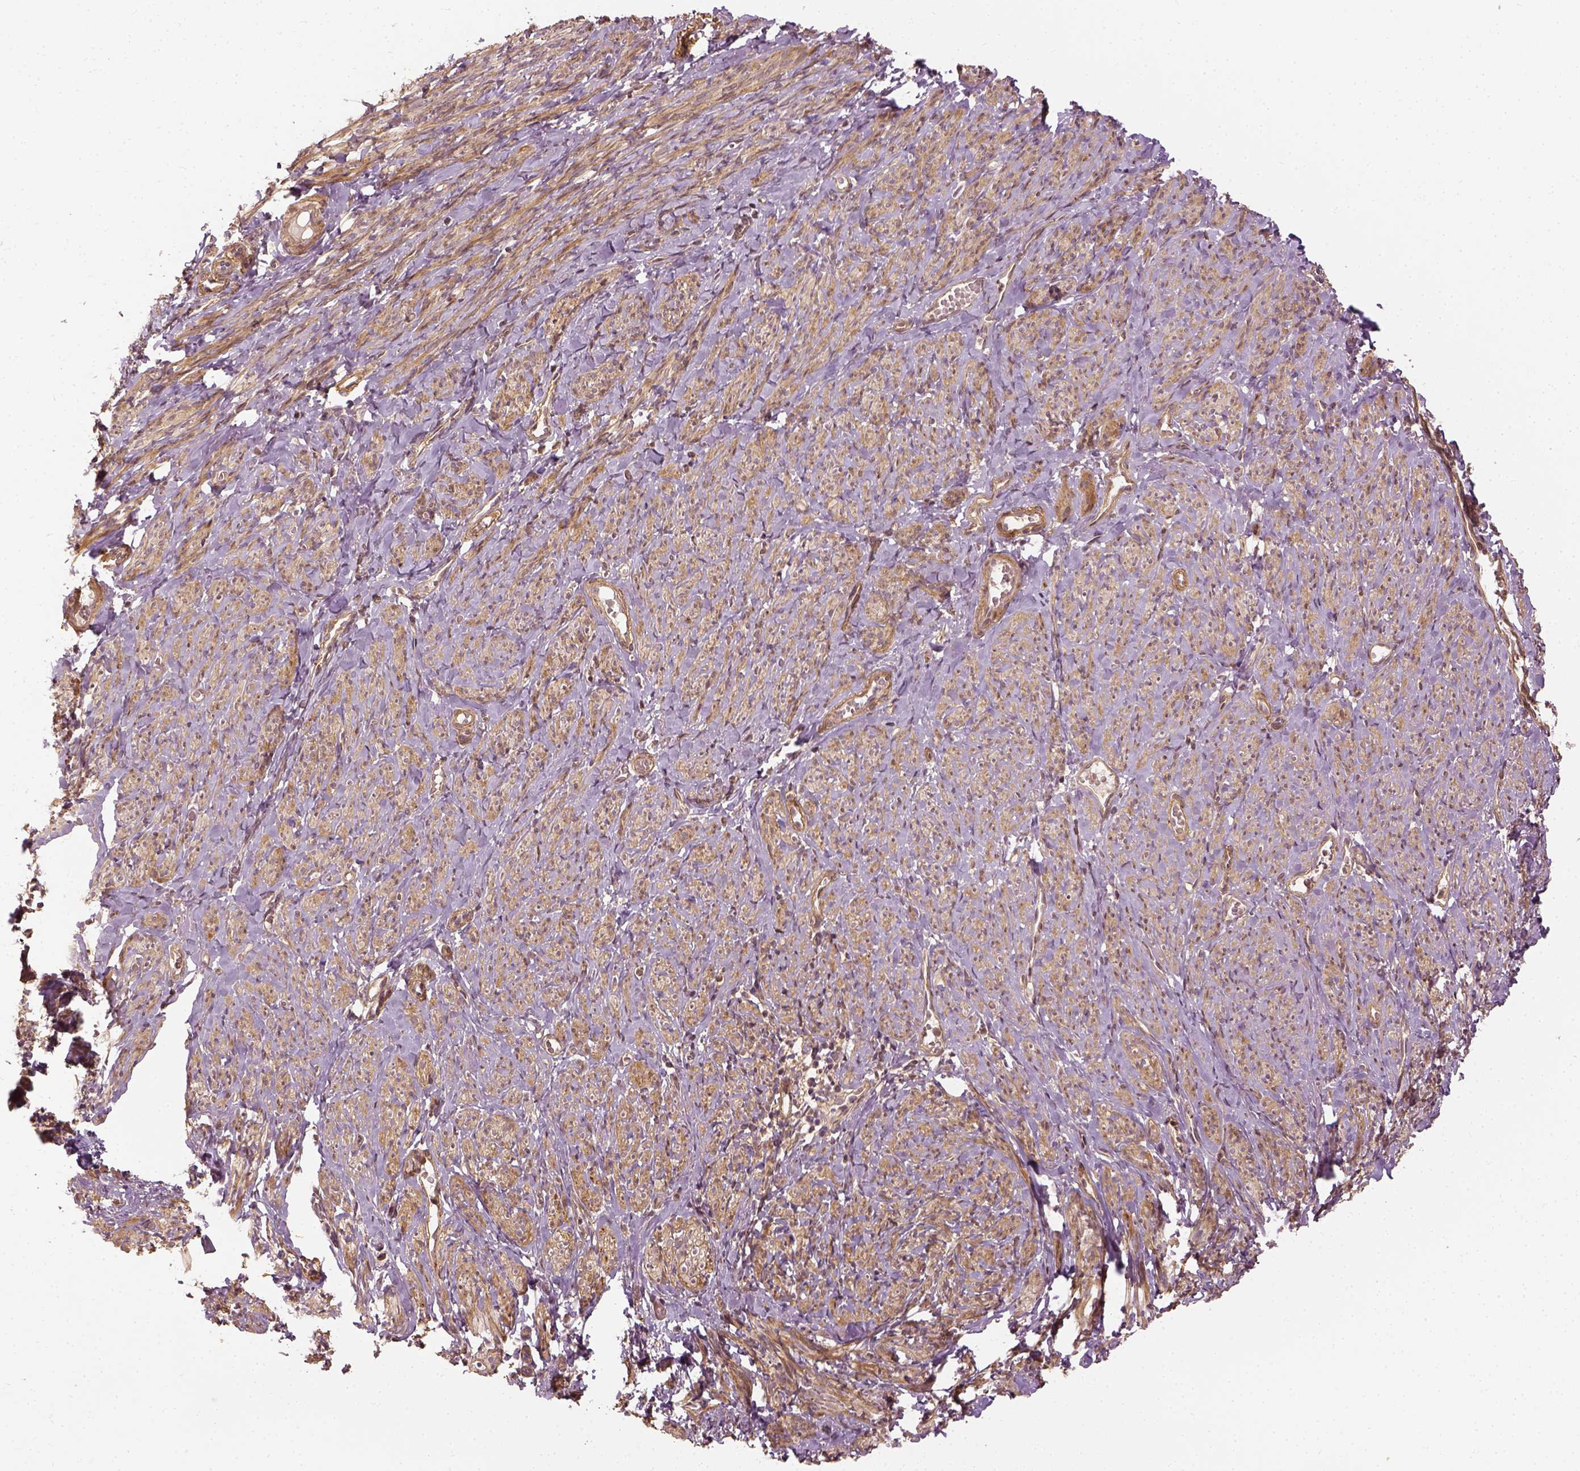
{"staining": {"intensity": "moderate", "quantity": ">75%", "location": "cytoplasmic/membranous"}, "tissue": "smooth muscle", "cell_type": "Smooth muscle cells", "image_type": "normal", "snomed": [{"axis": "morphology", "description": "Normal tissue, NOS"}, {"axis": "topography", "description": "Smooth muscle"}], "caption": "Protein staining exhibits moderate cytoplasmic/membranous expression in about >75% of smooth muscle cells in benign smooth muscle. (brown staining indicates protein expression, while blue staining denotes nuclei).", "gene": "VEGFA", "patient": {"sex": "female", "age": 65}}